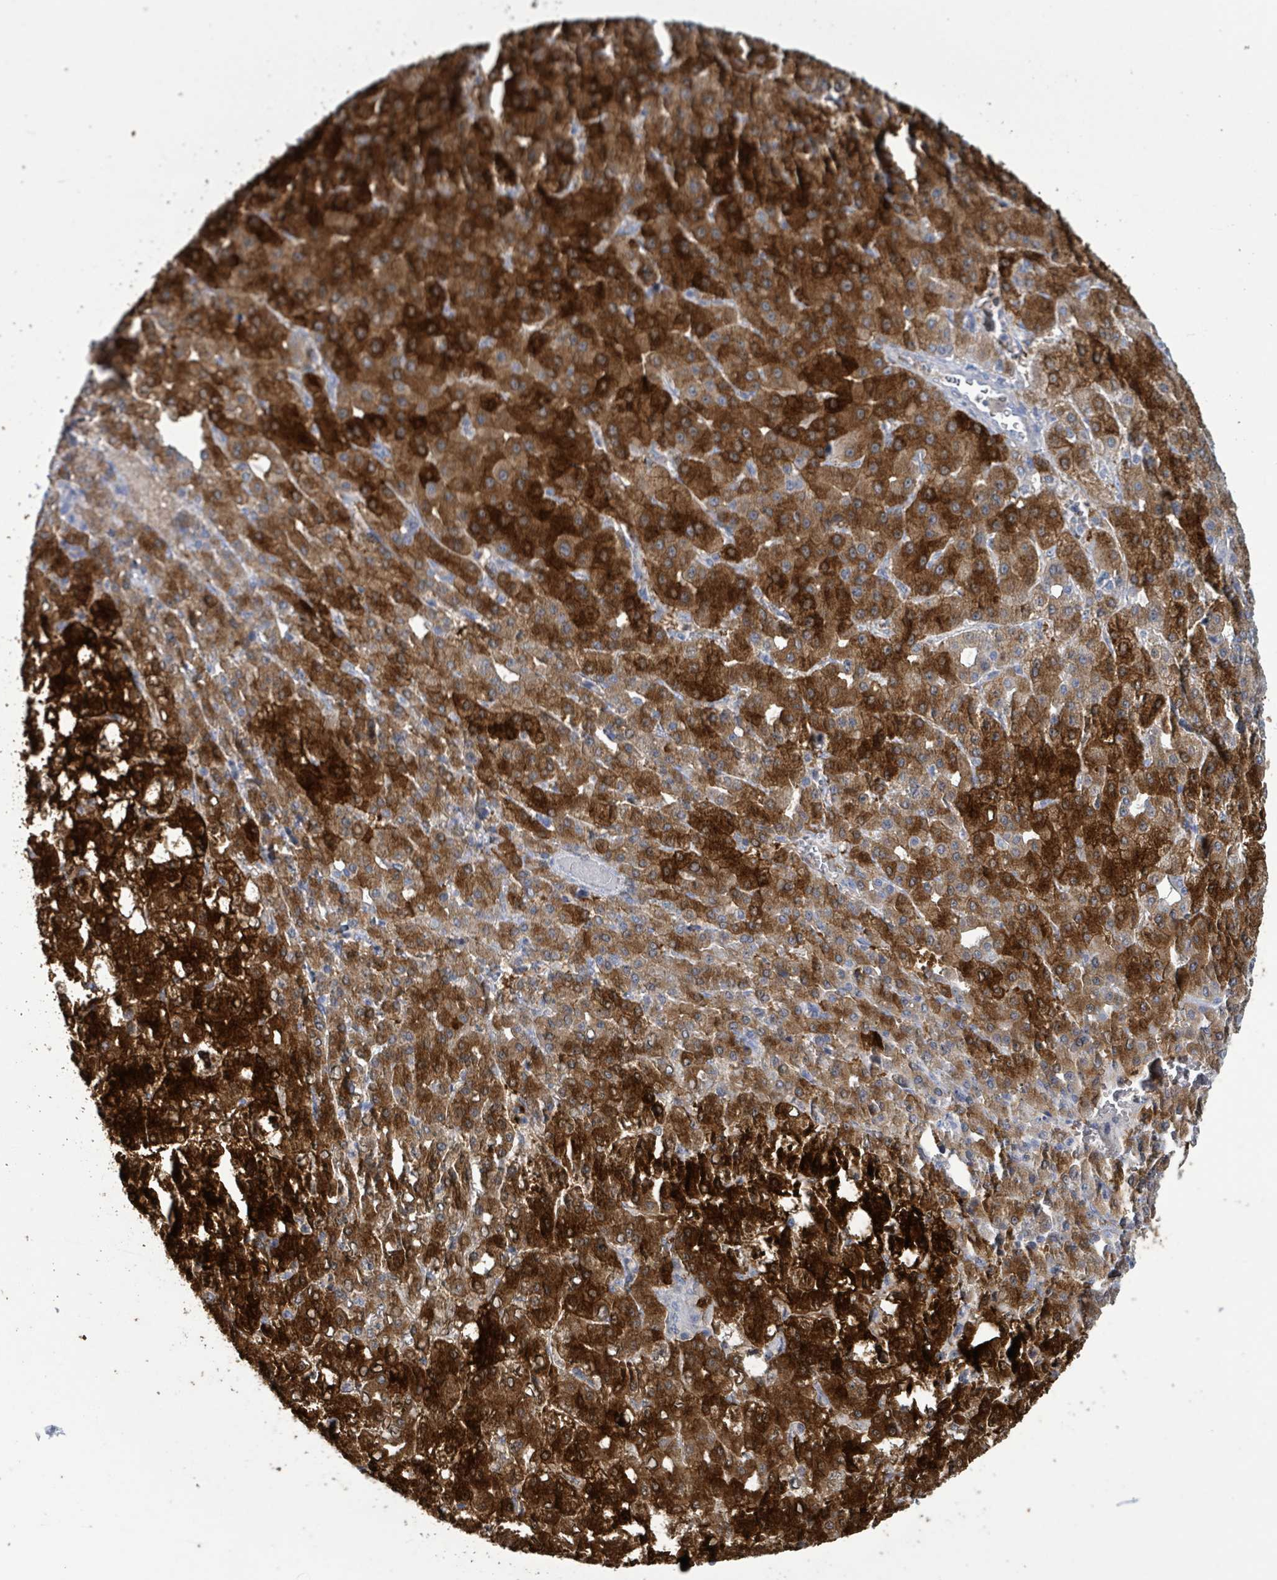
{"staining": {"intensity": "strong", "quantity": ">75%", "location": "cytoplasmic/membranous"}, "tissue": "liver cancer", "cell_type": "Tumor cells", "image_type": "cancer", "snomed": [{"axis": "morphology", "description": "Carcinoma, Hepatocellular, NOS"}, {"axis": "topography", "description": "Liver"}], "caption": "Immunohistochemistry (IHC) of human liver cancer (hepatocellular carcinoma) shows high levels of strong cytoplasmic/membranous positivity in about >75% of tumor cells.", "gene": "PKLR", "patient": {"sex": "male", "age": 65}}